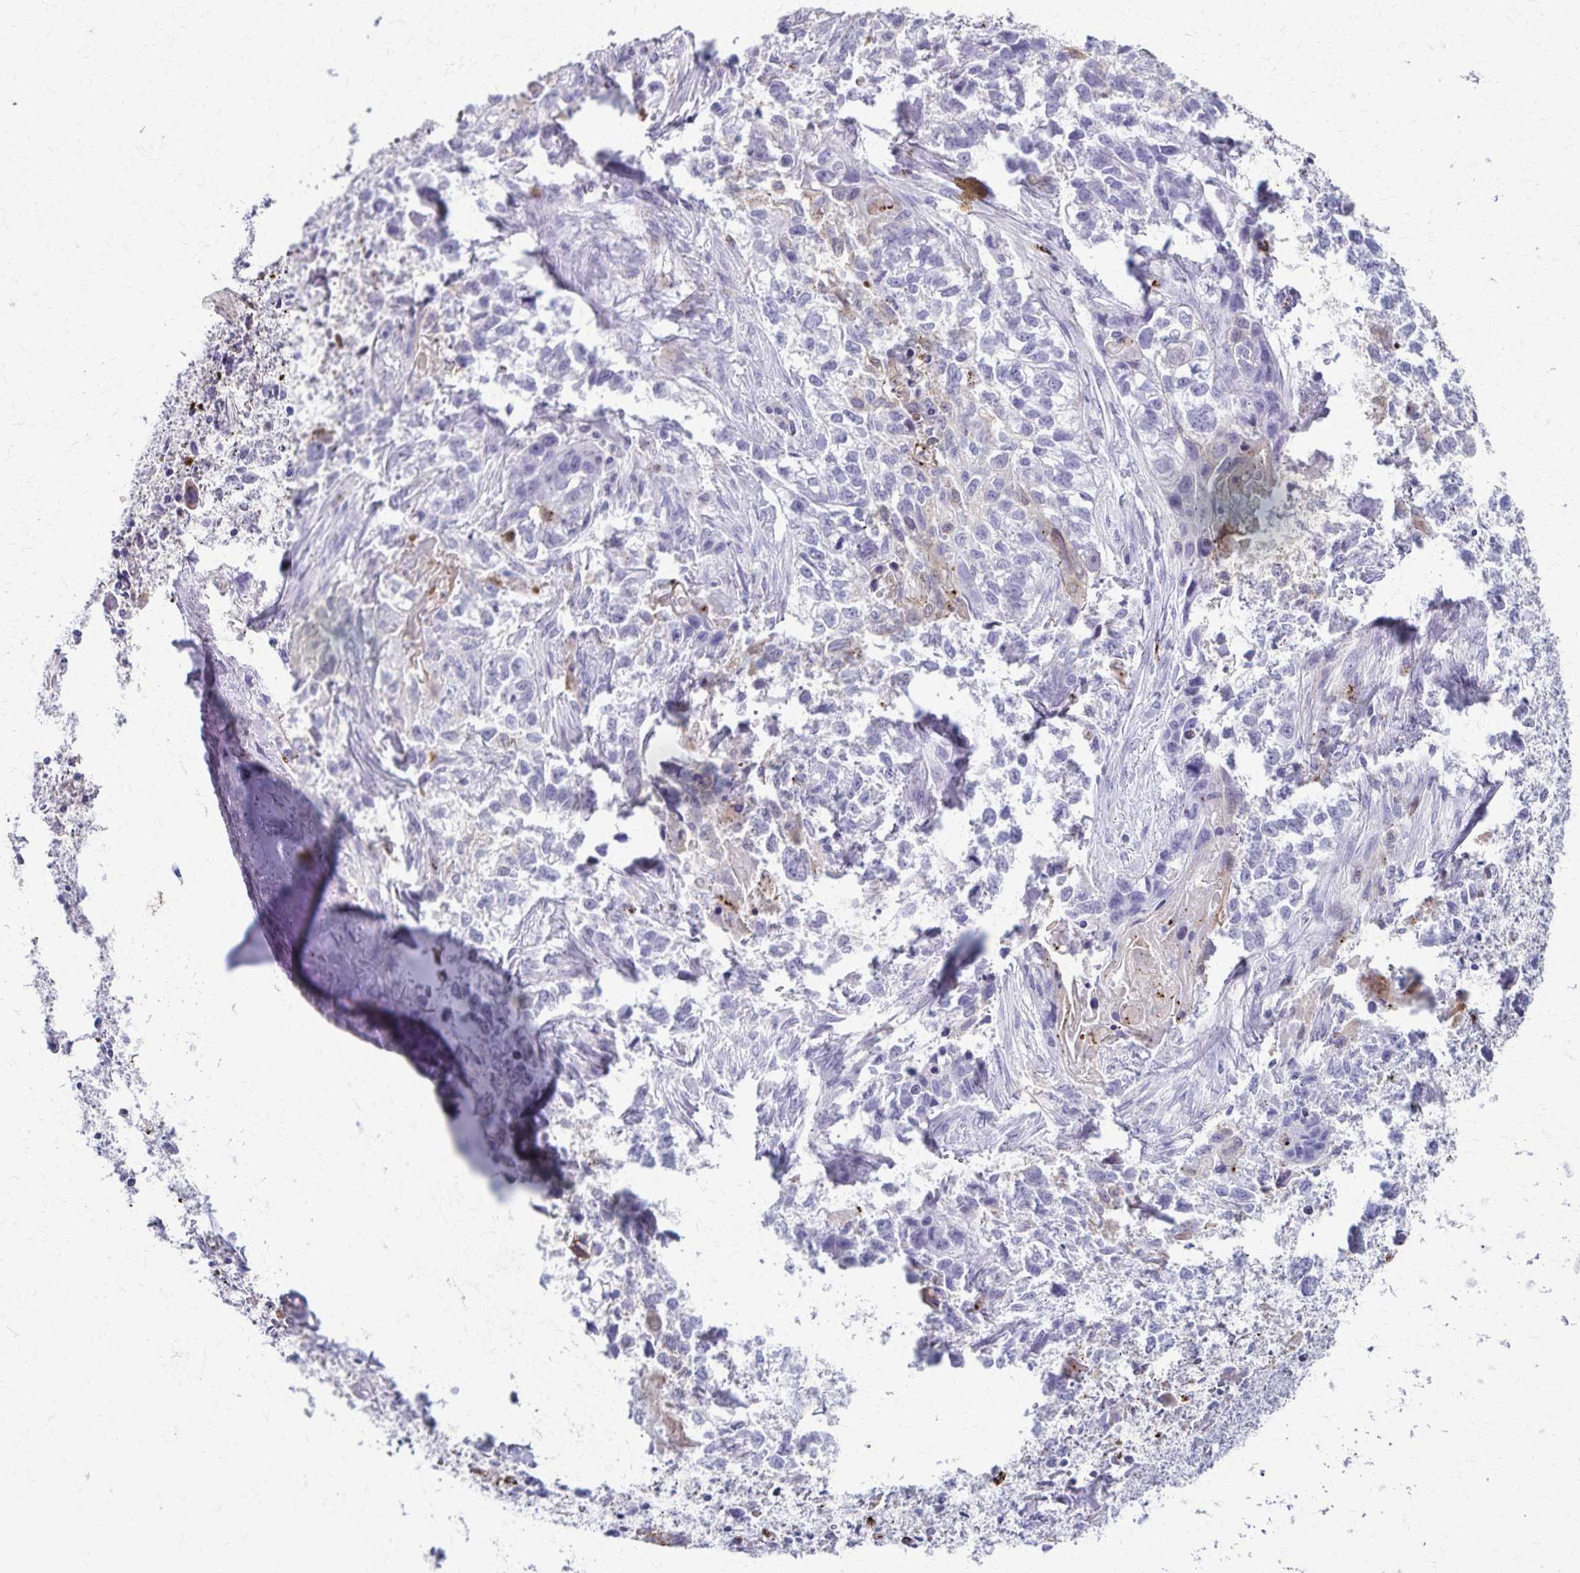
{"staining": {"intensity": "negative", "quantity": "none", "location": "none"}, "tissue": "lung cancer", "cell_type": "Tumor cells", "image_type": "cancer", "snomed": [{"axis": "morphology", "description": "Squamous cell carcinoma, NOS"}, {"axis": "topography", "description": "Lung"}], "caption": "IHC of human lung squamous cell carcinoma displays no staining in tumor cells.", "gene": "TMEM60", "patient": {"sex": "male", "age": 74}}